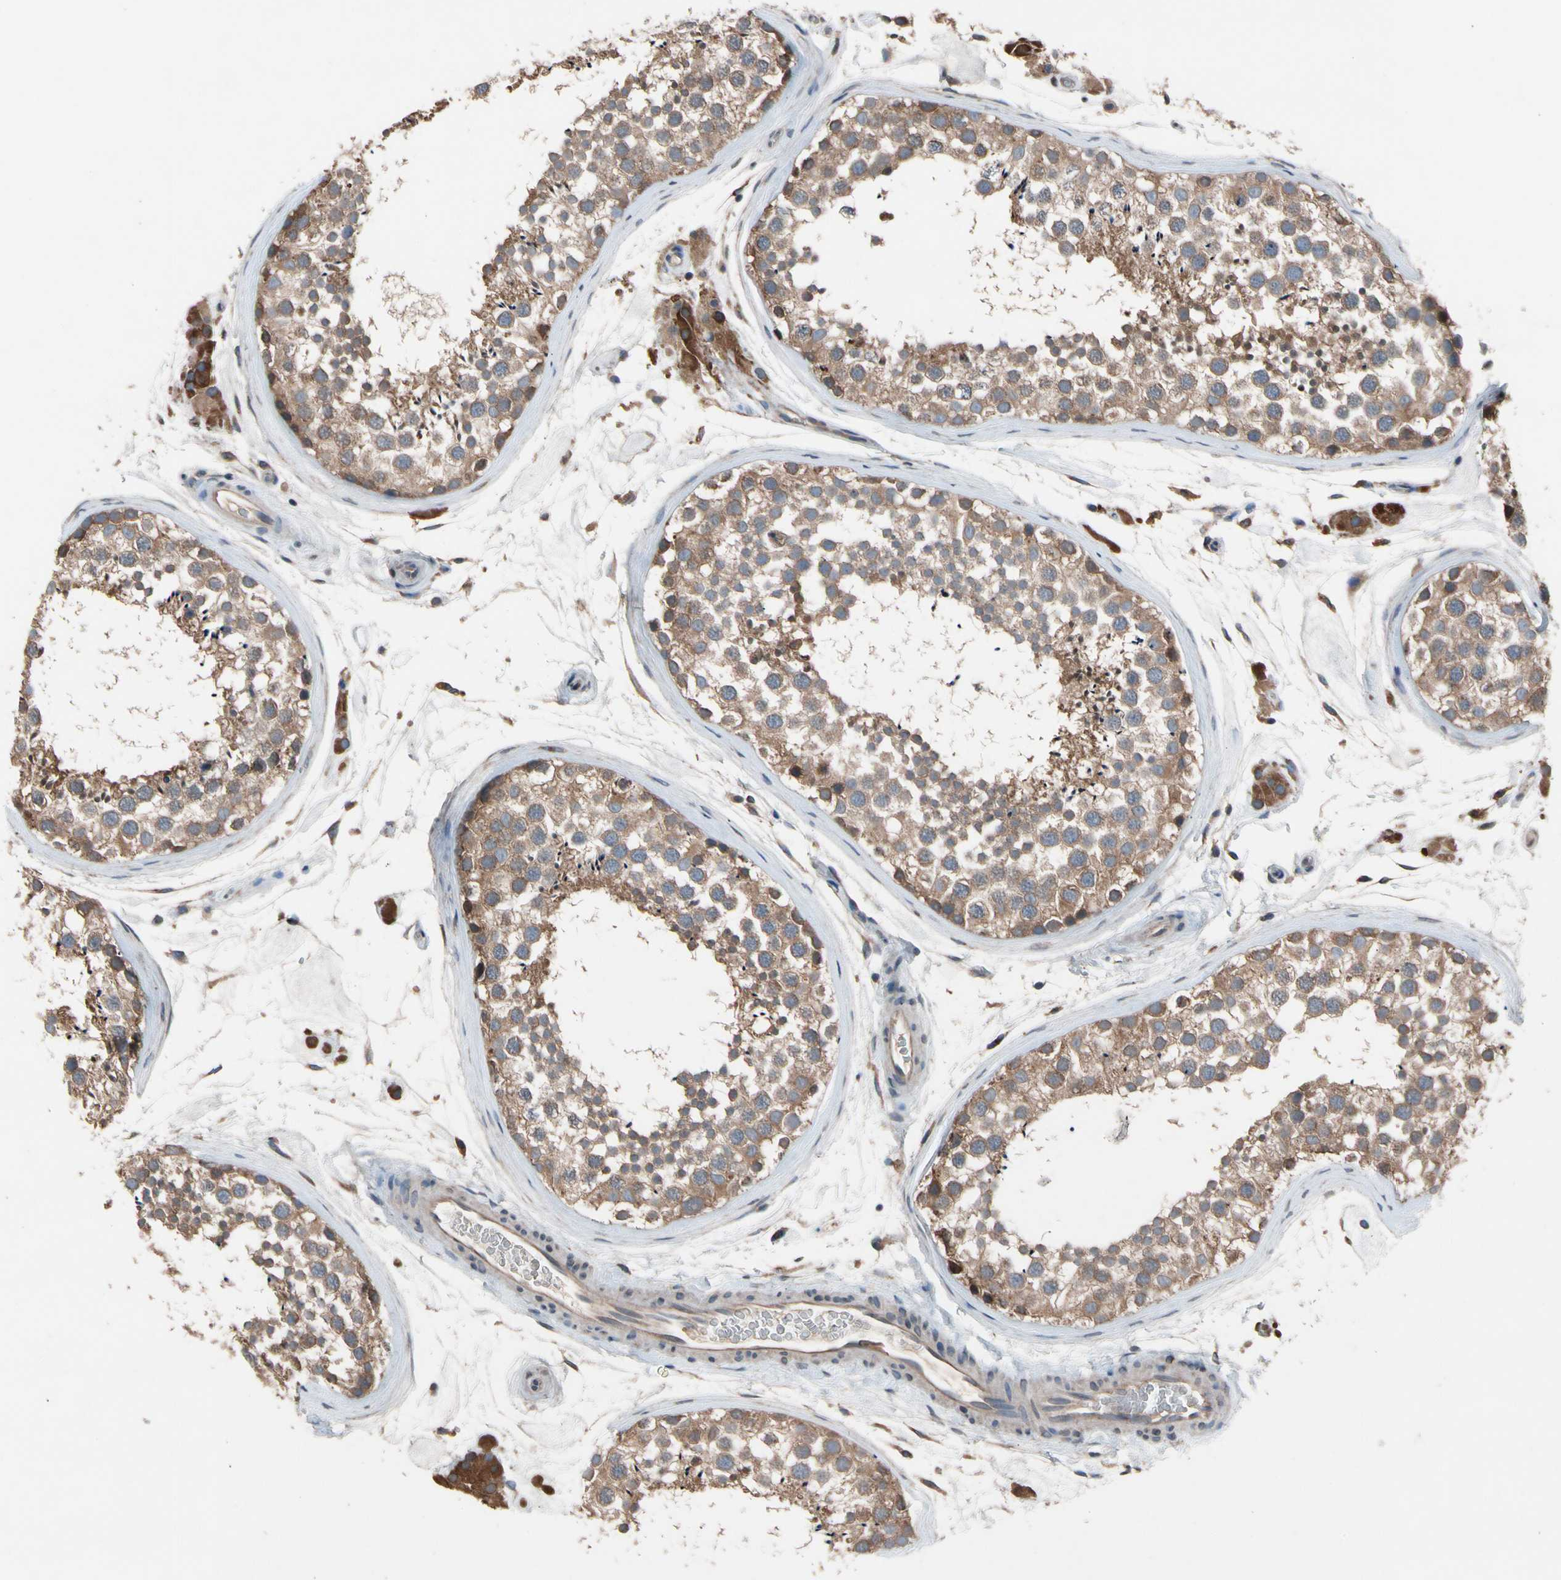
{"staining": {"intensity": "moderate", "quantity": ">75%", "location": "cytoplasmic/membranous"}, "tissue": "testis", "cell_type": "Cells in seminiferous ducts", "image_type": "normal", "snomed": [{"axis": "morphology", "description": "Normal tissue, NOS"}, {"axis": "topography", "description": "Testis"}], "caption": "A brown stain labels moderate cytoplasmic/membranous staining of a protein in cells in seminiferous ducts of benign human testis.", "gene": "PRDX4", "patient": {"sex": "male", "age": 46}}